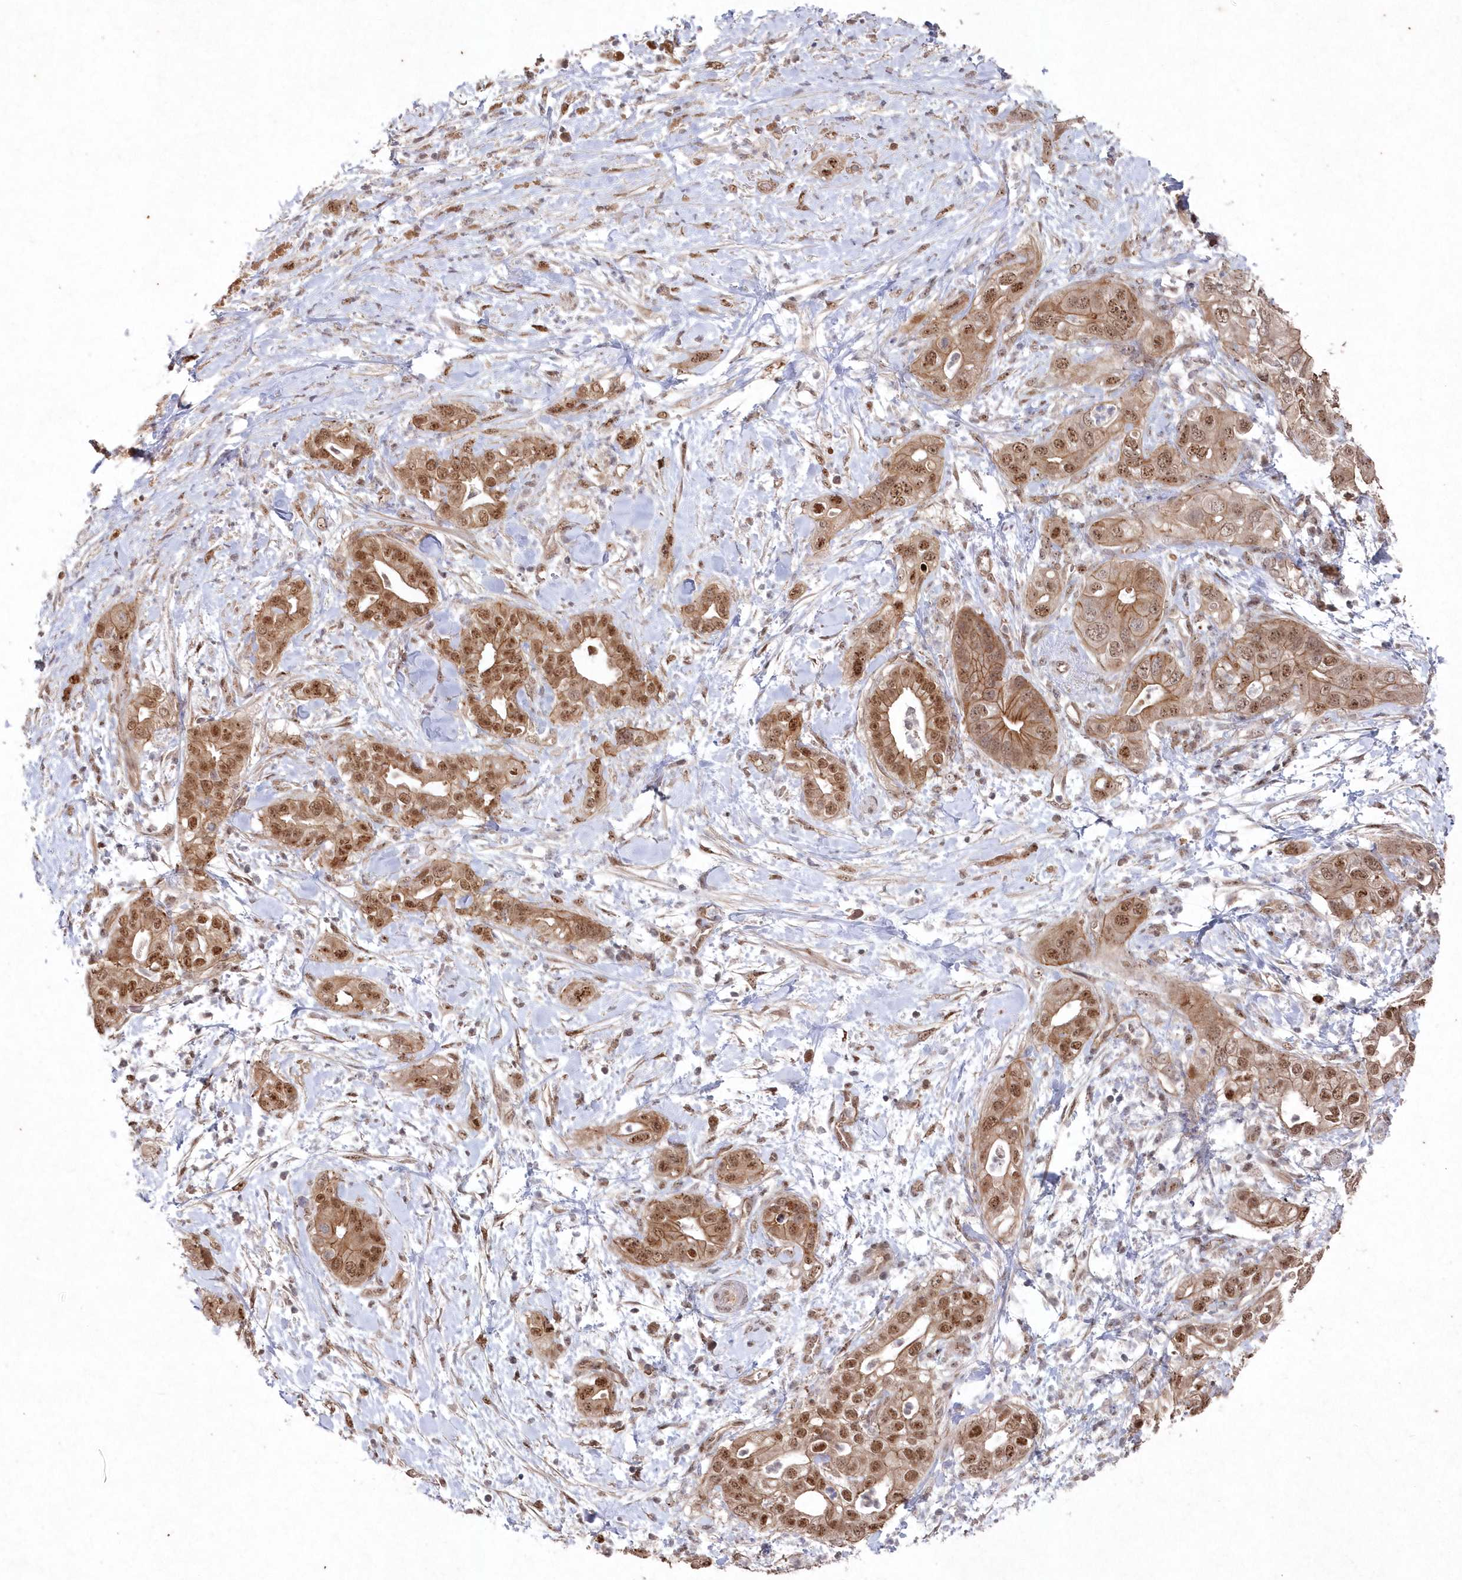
{"staining": {"intensity": "strong", "quantity": ">75%", "location": "cytoplasmic/membranous,nuclear"}, "tissue": "pancreatic cancer", "cell_type": "Tumor cells", "image_type": "cancer", "snomed": [{"axis": "morphology", "description": "Adenocarcinoma, NOS"}, {"axis": "topography", "description": "Pancreas"}], "caption": "Immunohistochemical staining of pancreatic adenocarcinoma shows high levels of strong cytoplasmic/membranous and nuclear staining in about >75% of tumor cells.", "gene": "VSIG2", "patient": {"sex": "female", "age": 78}}